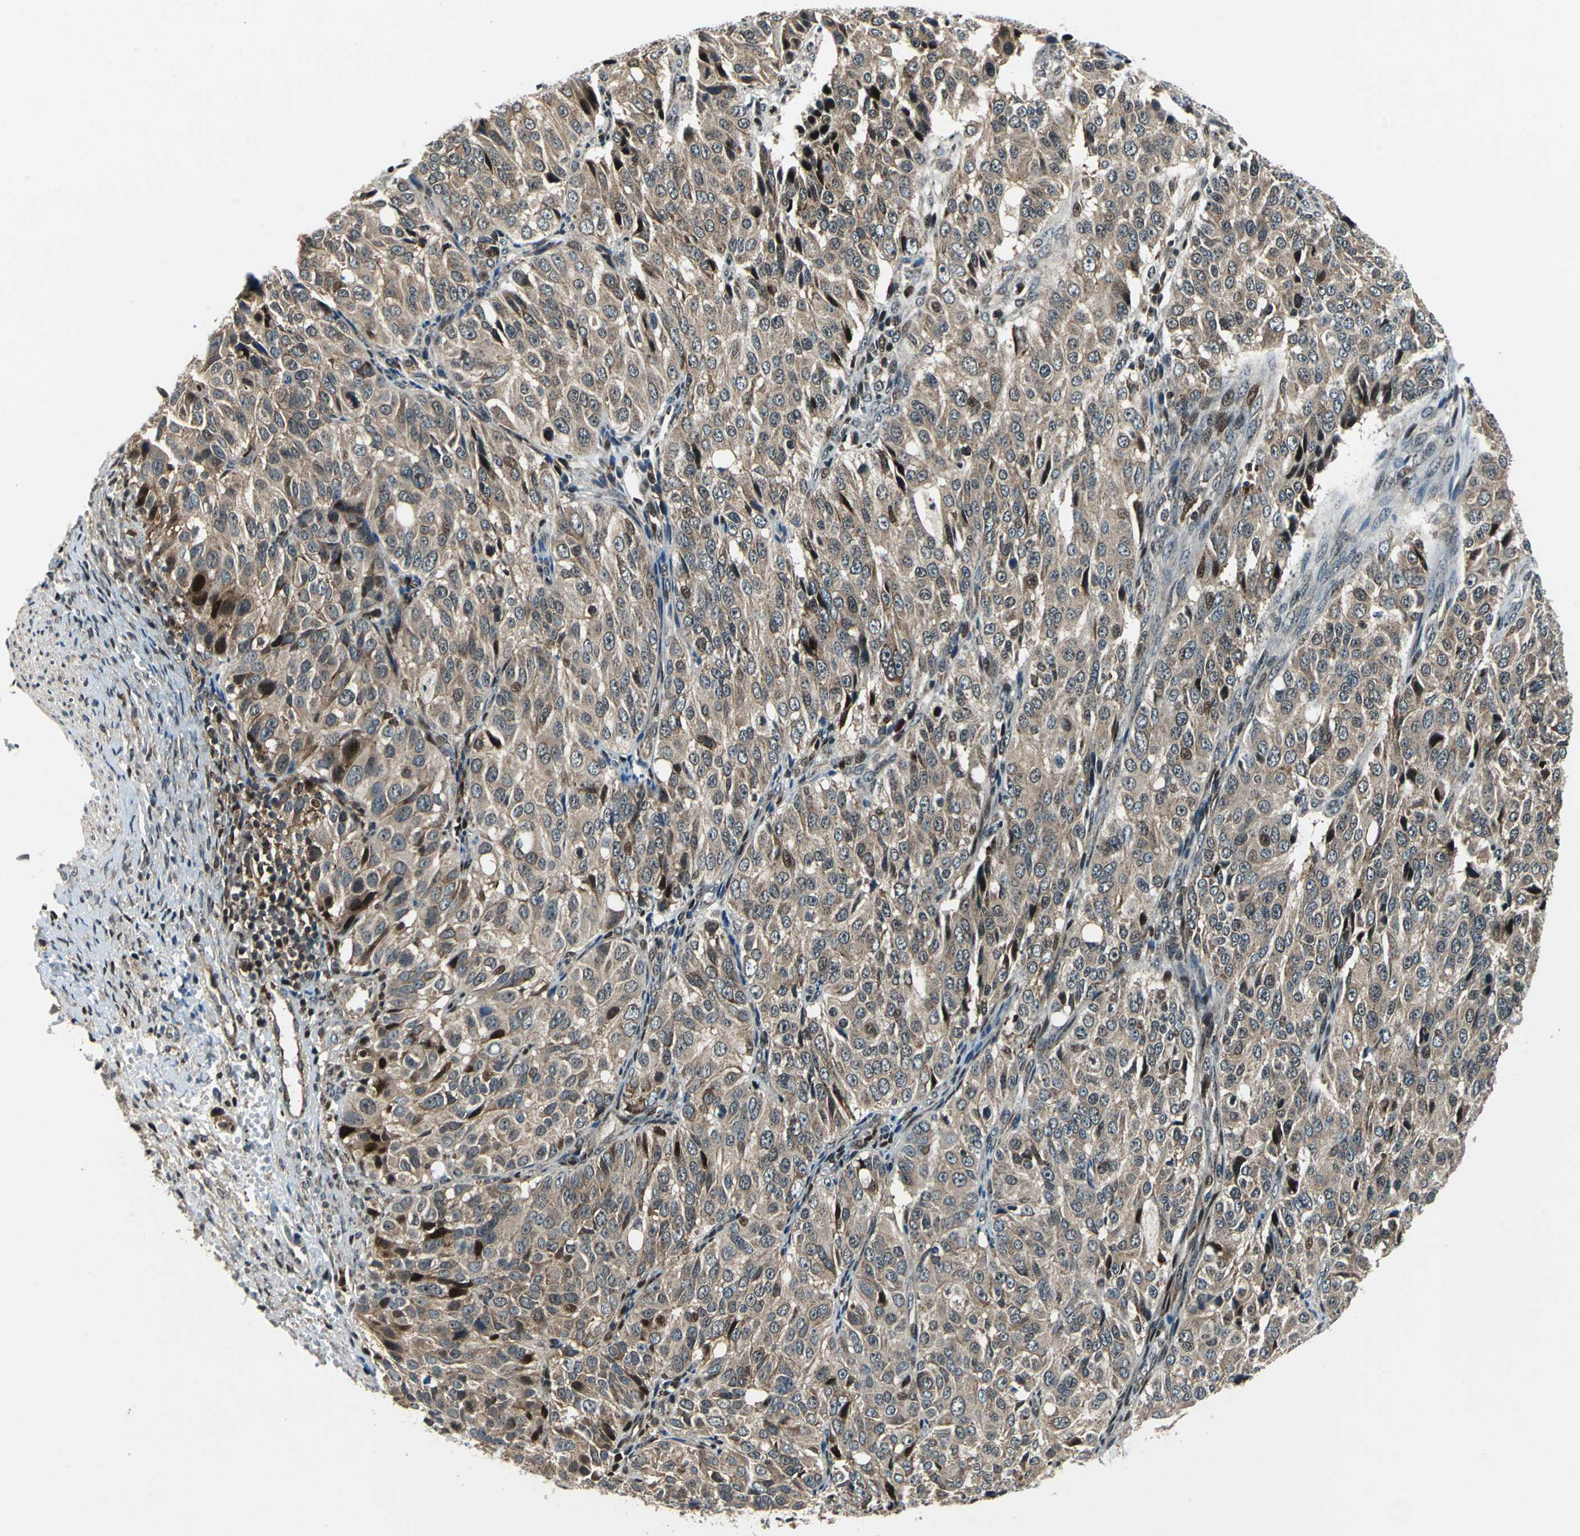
{"staining": {"intensity": "moderate", "quantity": ">75%", "location": "cytoplasmic/membranous,nuclear"}, "tissue": "ovarian cancer", "cell_type": "Tumor cells", "image_type": "cancer", "snomed": [{"axis": "morphology", "description": "Carcinoma, endometroid"}, {"axis": "topography", "description": "Ovary"}], "caption": "The image shows immunohistochemical staining of ovarian cancer. There is moderate cytoplasmic/membranous and nuclear expression is identified in about >75% of tumor cells.", "gene": "AATF", "patient": {"sex": "female", "age": 51}}